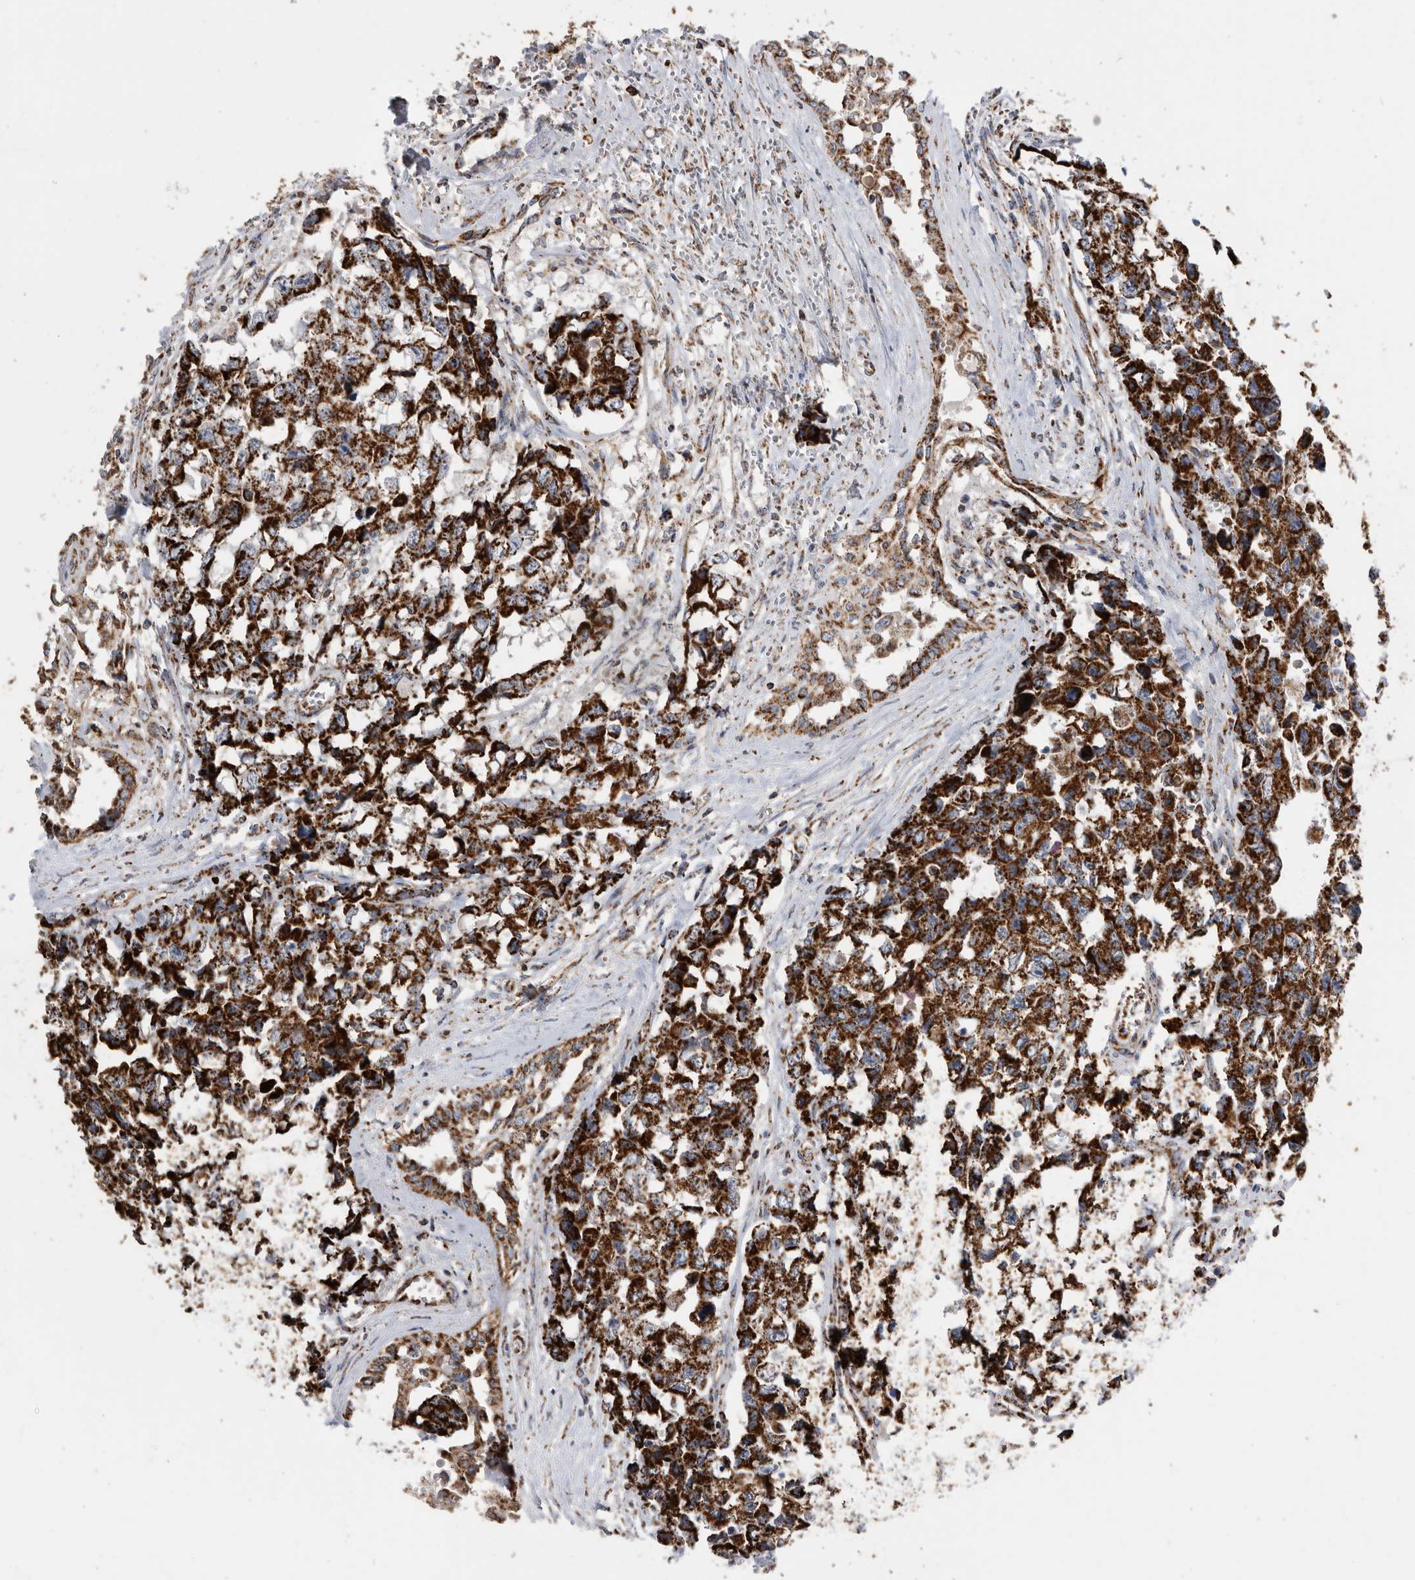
{"staining": {"intensity": "strong", "quantity": ">75%", "location": "cytoplasmic/membranous"}, "tissue": "testis cancer", "cell_type": "Tumor cells", "image_type": "cancer", "snomed": [{"axis": "morphology", "description": "Carcinoma, Embryonal, NOS"}, {"axis": "topography", "description": "Testis"}], "caption": "A photomicrograph showing strong cytoplasmic/membranous positivity in about >75% of tumor cells in embryonal carcinoma (testis), as visualized by brown immunohistochemical staining.", "gene": "WFDC1", "patient": {"sex": "male", "age": 31}}